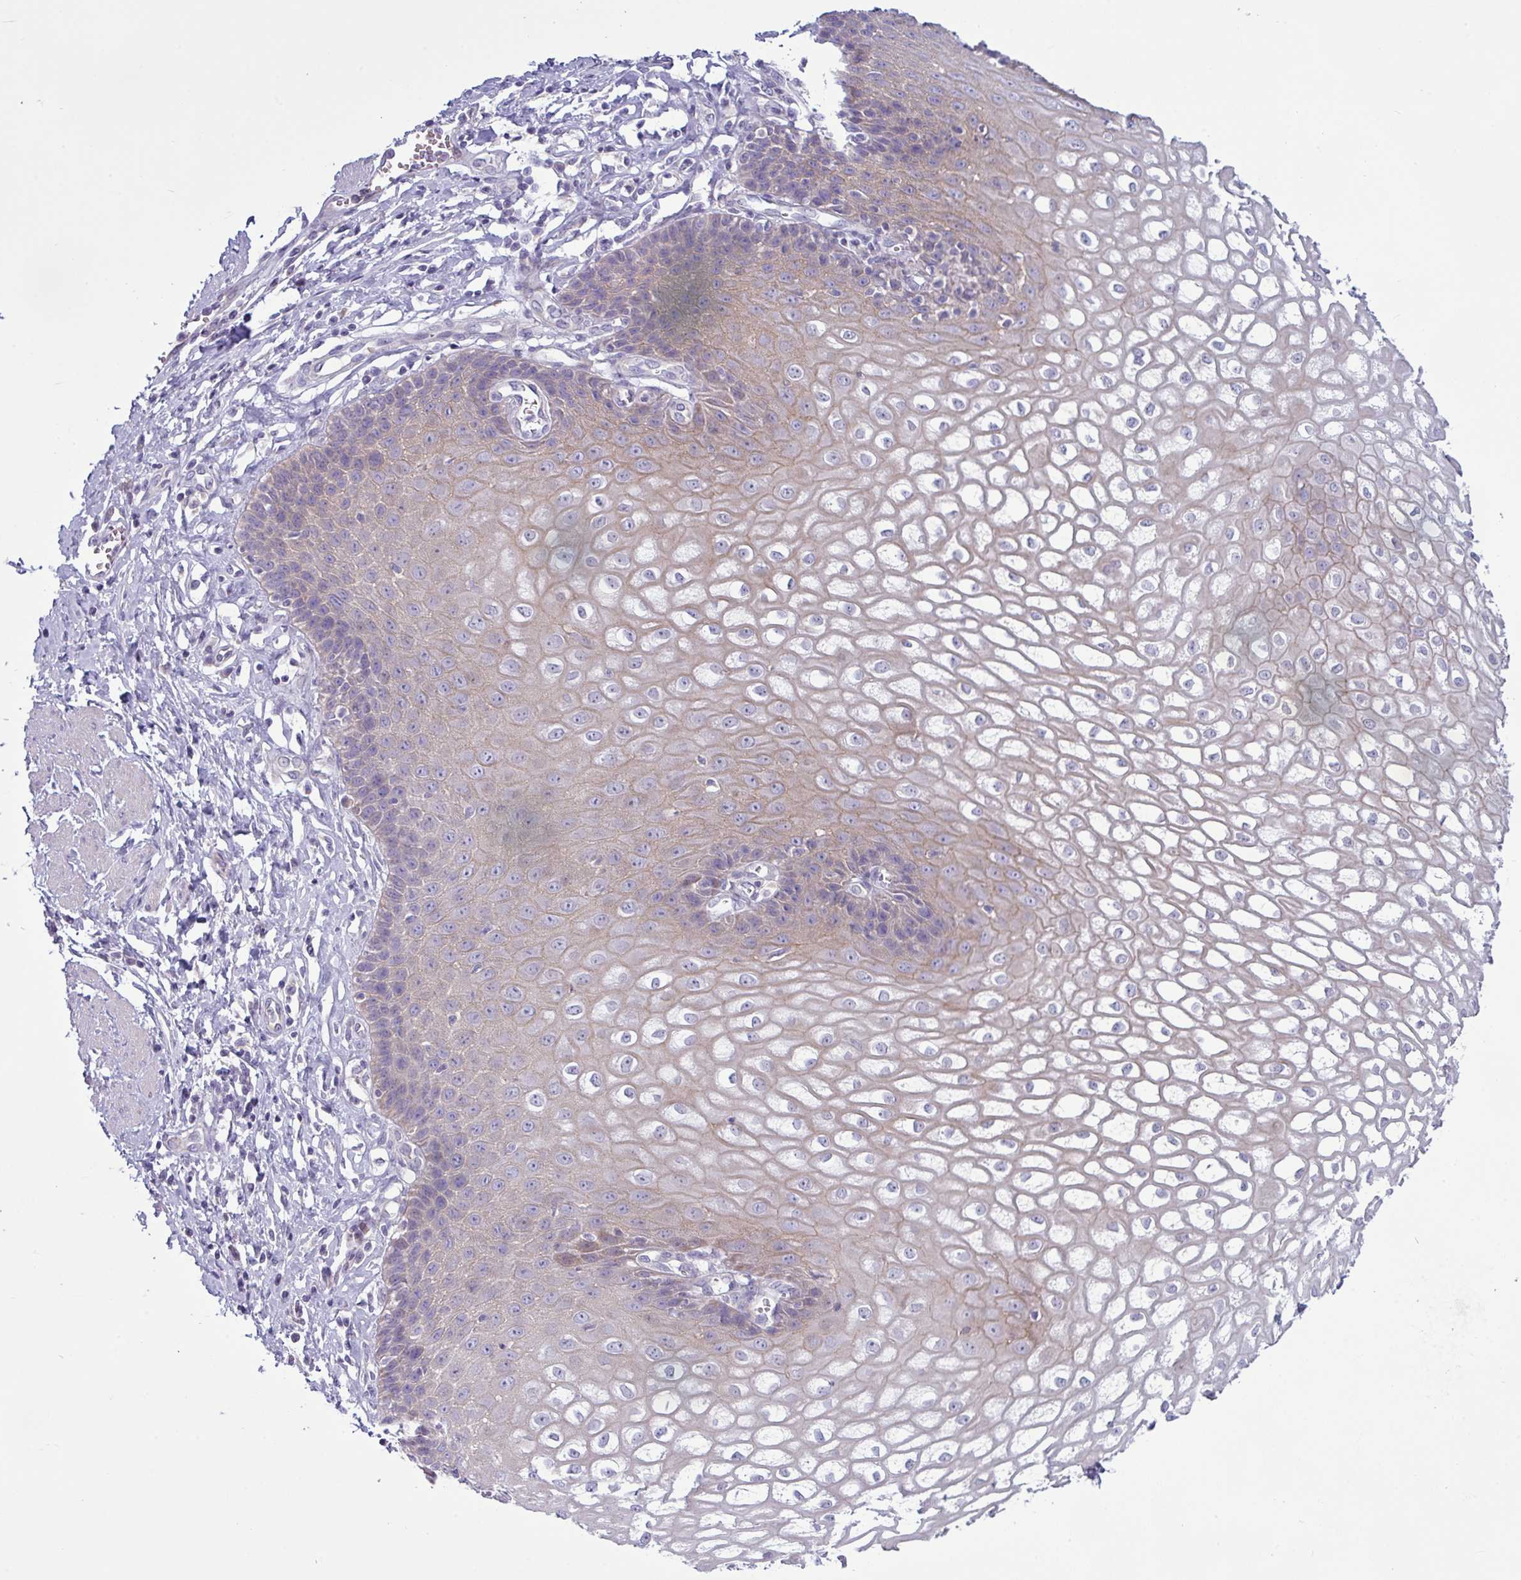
{"staining": {"intensity": "weak", "quantity": "25%-75%", "location": "cytoplasmic/membranous"}, "tissue": "esophagus", "cell_type": "Squamous epithelial cells", "image_type": "normal", "snomed": [{"axis": "morphology", "description": "Normal tissue, NOS"}, {"axis": "topography", "description": "Esophagus"}], "caption": "DAB (3,3'-diaminobenzidine) immunohistochemical staining of unremarkable esophagus shows weak cytoplasmic/membranous protein expression in approximately 25%-75% of squamous epithelial cells. (DAB IHC, brown staining for protein, blue staining for nuclei).", "gene": "ACAP3", "patient": {"sex": "male", "age": 67}}